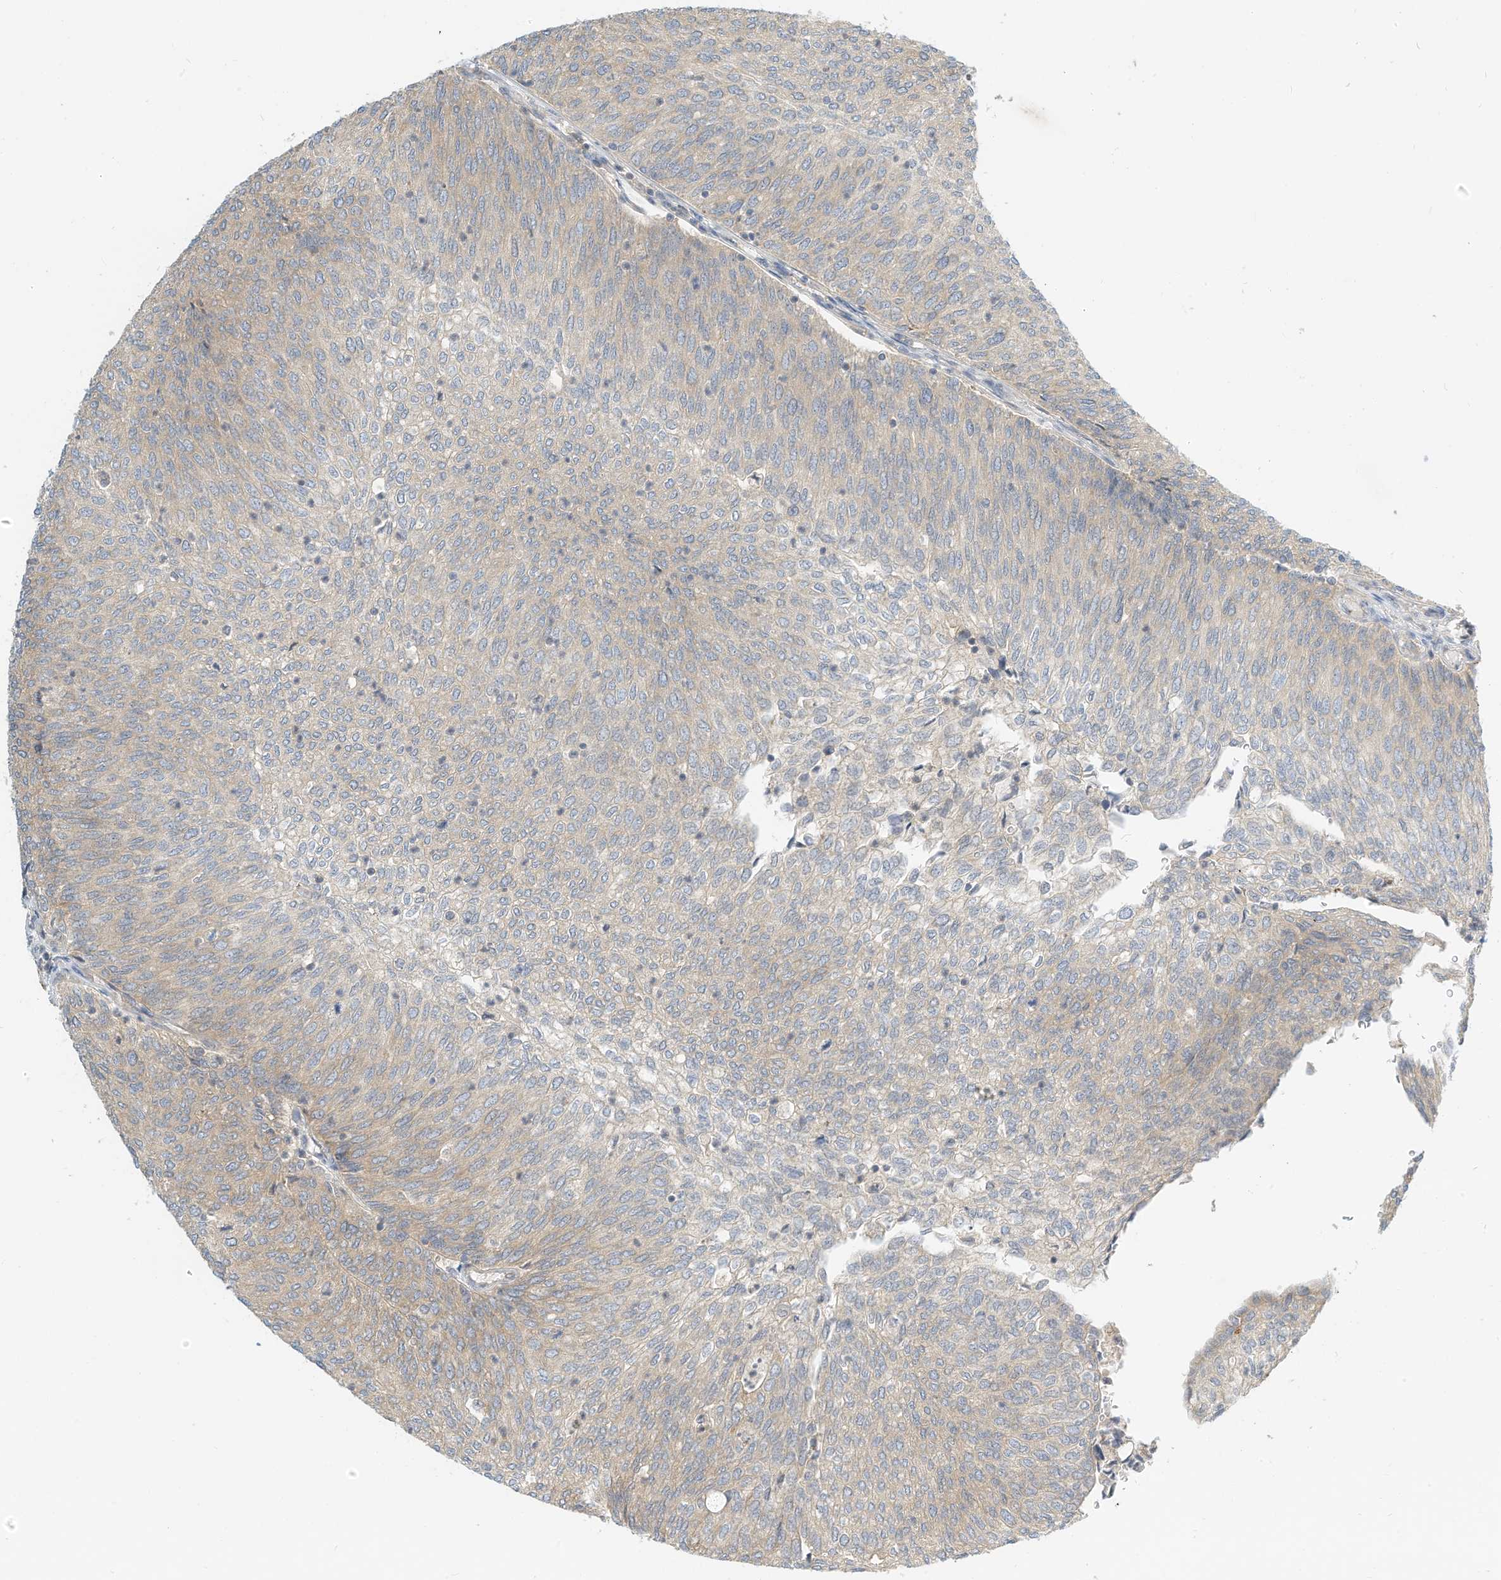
{"staining": {"intensity": "weak", "quantity": "<25%", "location": "cytoplasmic/membranous"}, "tissue": "urothelial cancer", "cell_type": "Tumor cells", "image_type": "cancer", "snomed": [{"axis": "morphology", "description": "Urothelial carcinoma, Low grade"}, {"axis": "topography", "description": "Urinary bladder"}], "caption": "The histopathology image demonstrates no significant staining in tumor cells of low-grade urothelial carcinoma. Brightfield microscopy of immunohistochemistry (IHC) stained with DAB (brown) and hematoxylin (blue), captured at high magnification.", "gene": "OFD1", "patient": {"sex": "female", "age": 79}}